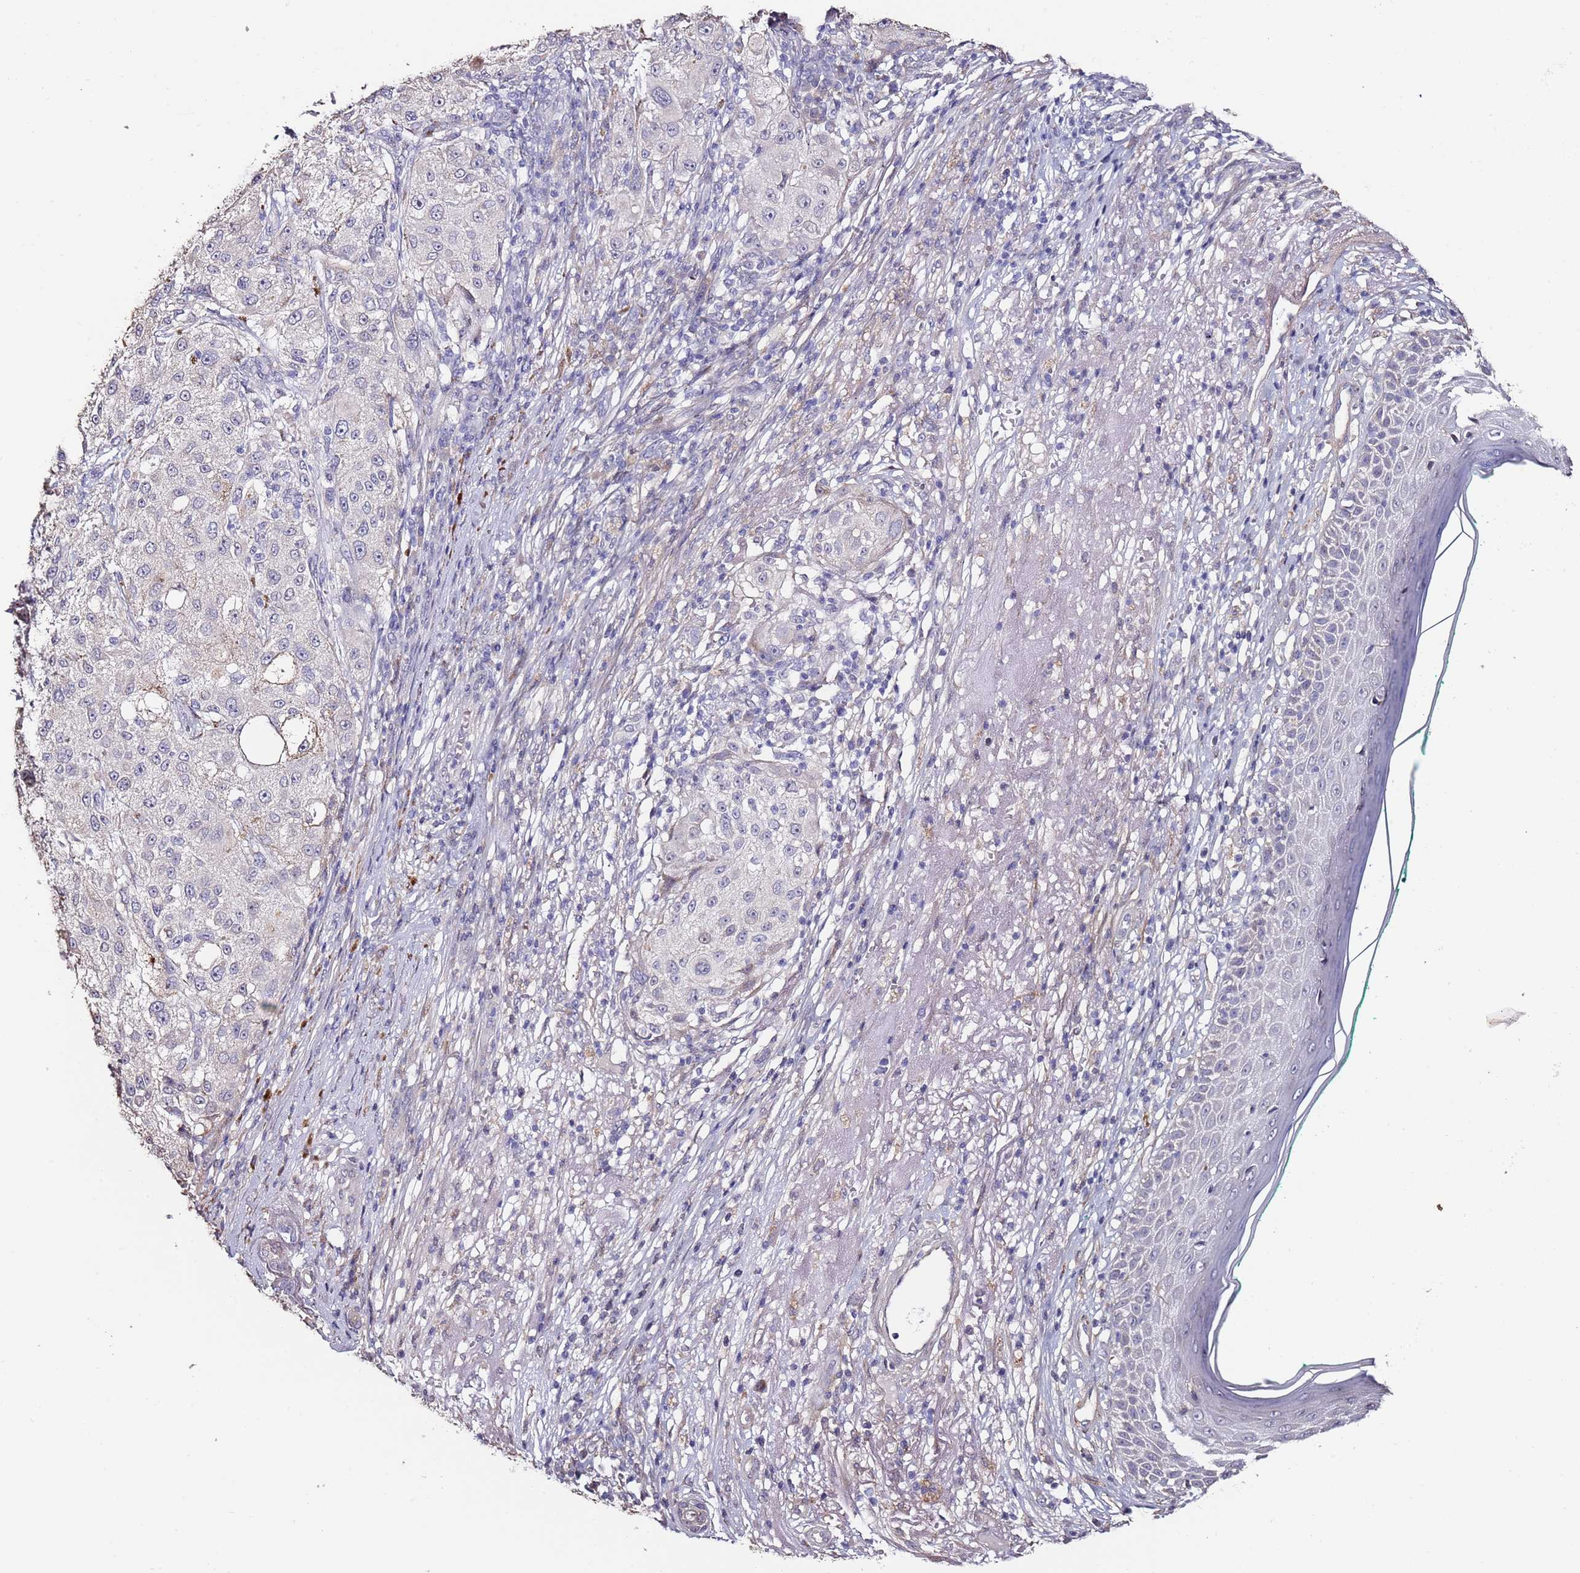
{"staining": {"intensity": "negative", "quantity": "none", "location": "none"}, "tissue": "melanoma", "cell_type": "Tumor cells", "image_type": "cancer", "snomed": [{"axis": "morphology", "description": "Necrosis, NOS"}, {"axis": "morphology", "description": "Malignant melanoma, NOS"}, {"axis": "topography", "description": "Skin"}], "caption": "Tumor cells are negative for protein expression in human melanoma.", "gene": "C3orf80", "patient": {"sex": "female", "age": 87}}